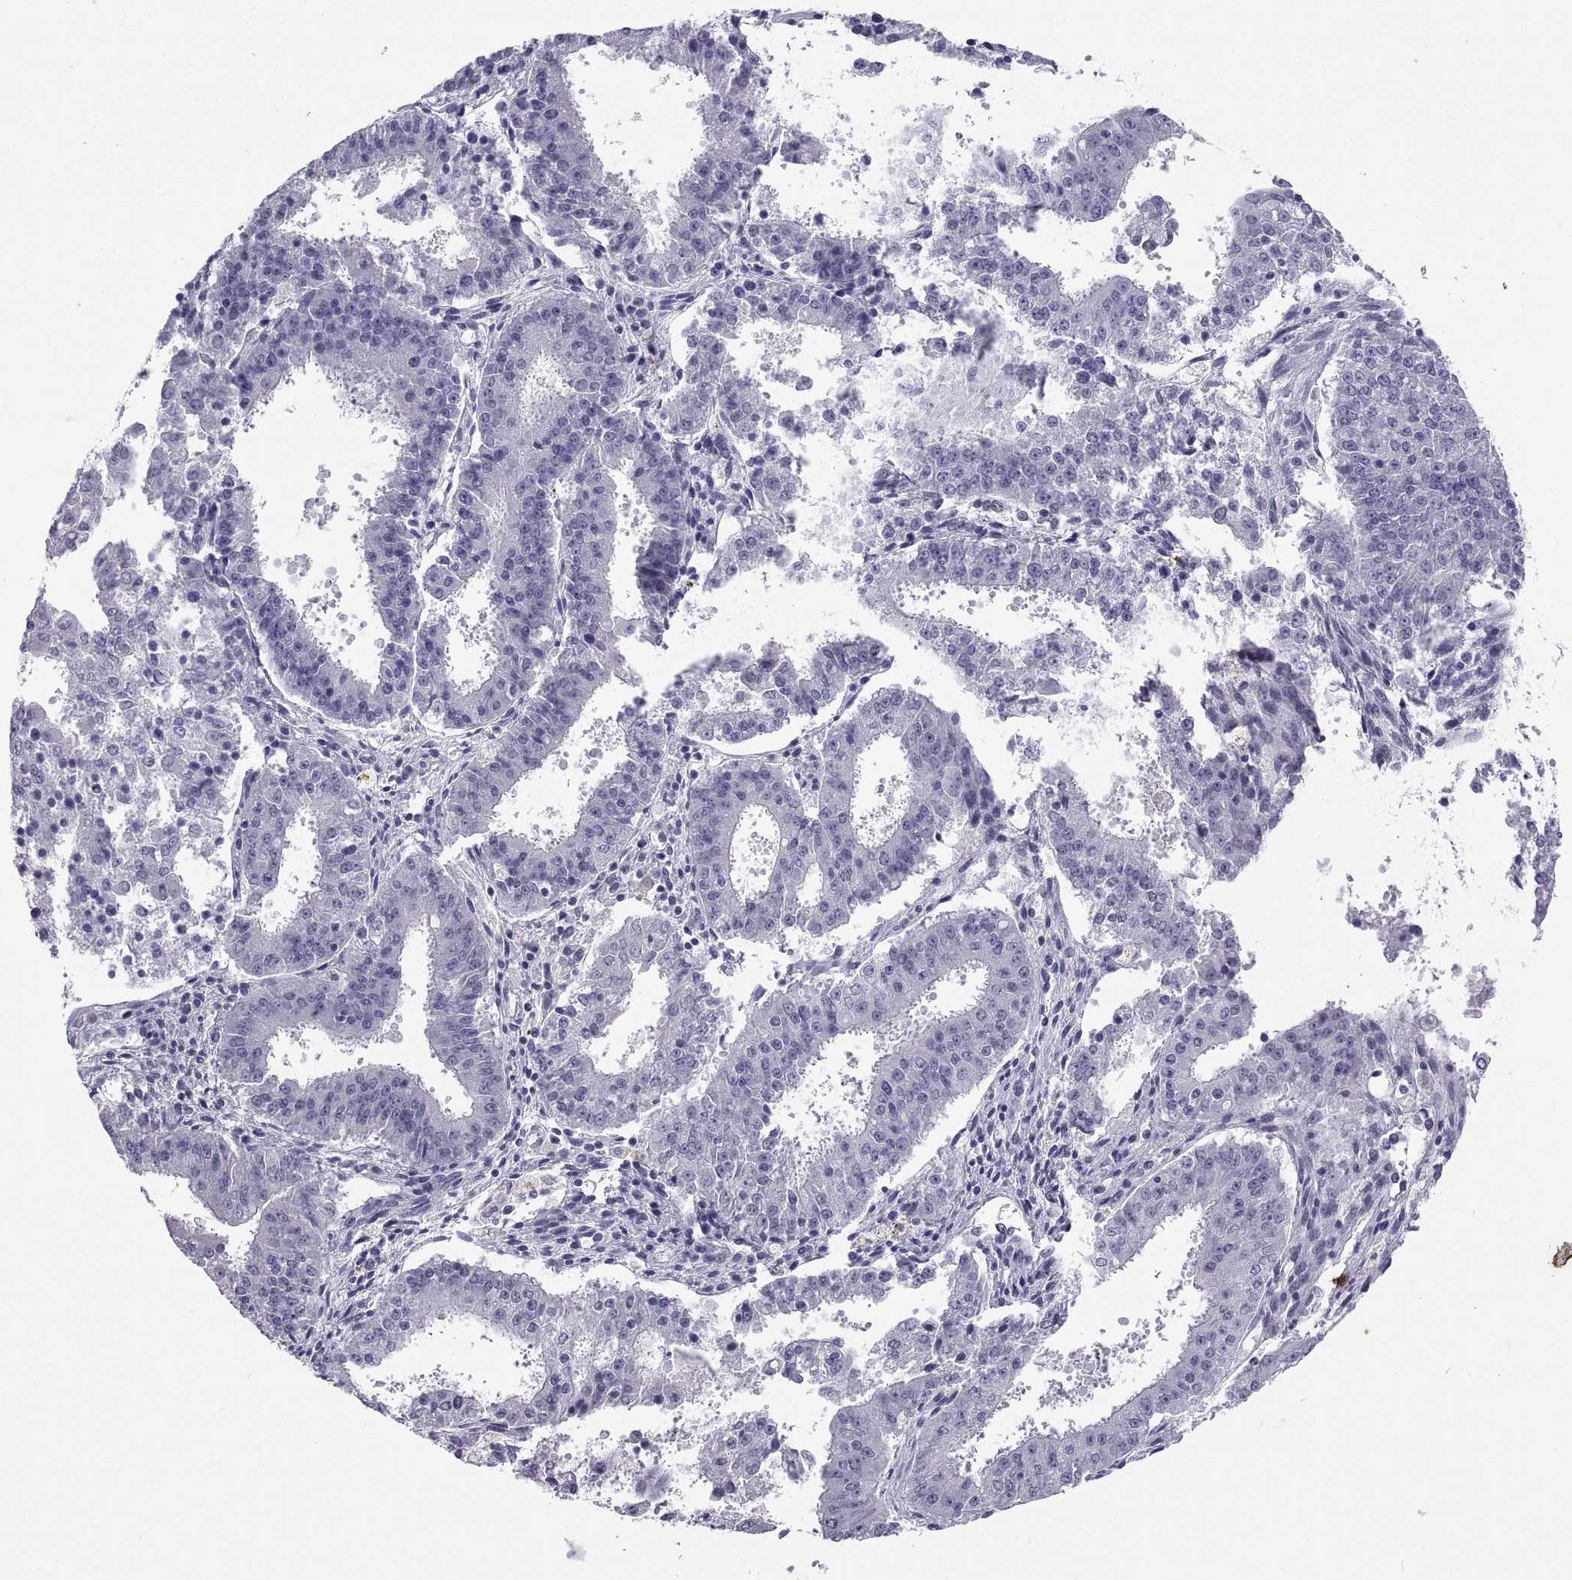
{"staining": {"intensity": "negative", "quantity": "none", "location": "none"}, "tissue": "ovarian cancer", "cell_type": "Tumor cells", "image_type": "cancer", "snomed": [{"axis": "morphology", "description": "Carcinoma, endometroid"}, {"axis": "topography", "description": "Ovary"}], "caption": "A photomicrograph of ovarian endometroid carcinoma stained for a protein exhibits no brown staining in tumor cells.", "gene": "KRT77", "patient": {"sex": "female", "age": 42}}